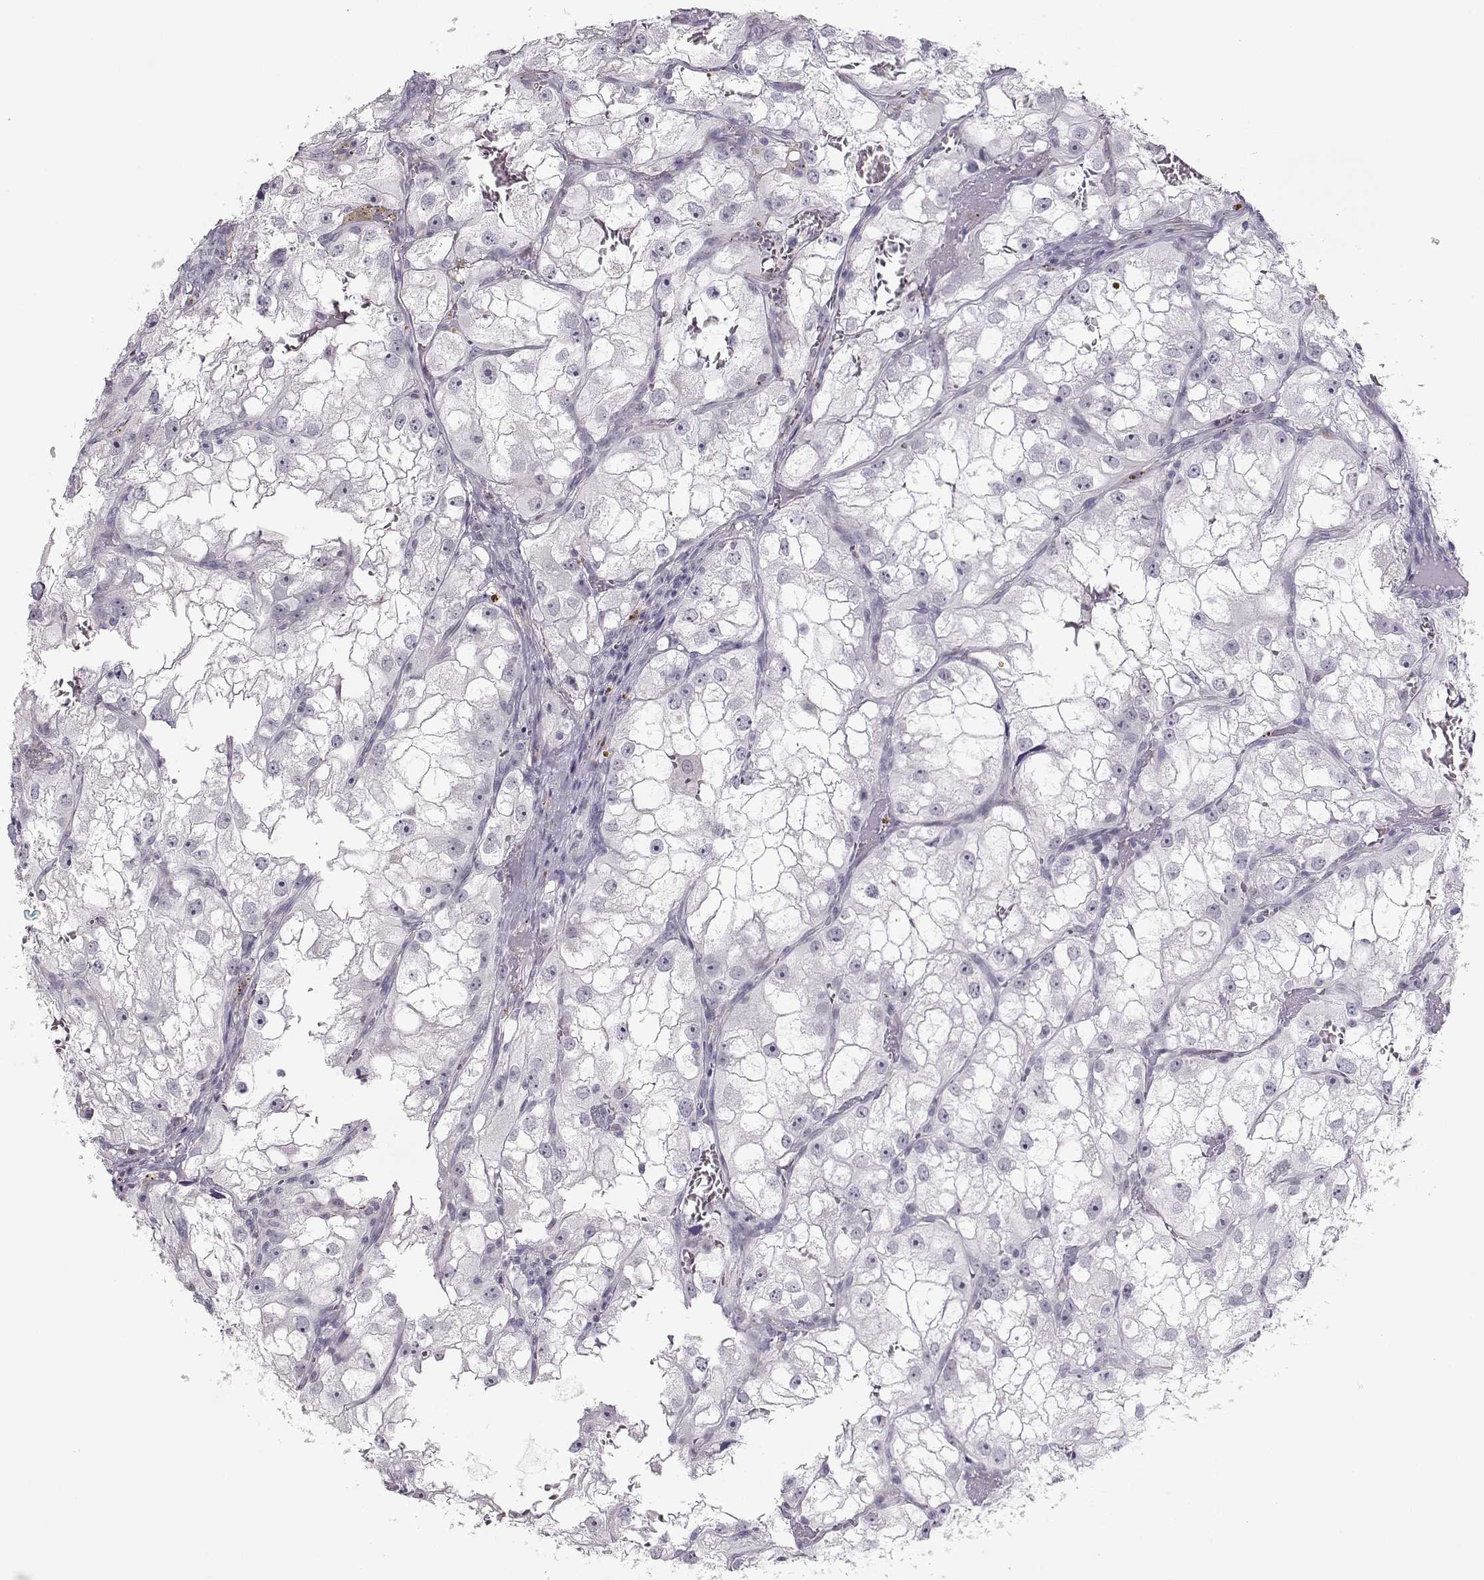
{"staining": {"intensity": "negative", "quantity": "none", "location": "none"}, "tissue": "renal cancer", "cell_type": "Tumor cells", "image_type": "cancer", "snomed": [{"axis": "morphology", "description": "Adenocarcinoma, NOS"}, {"axis": "topography", "description": "Kidney"}], "caption": "Renal cancer (adenocarcinoma) stained for a protein using immunohistochemistry (IHC) reveals no positivity tumor cells.", "gene": "IMPG1", "patient": {"sex": "male", "age": 59}}